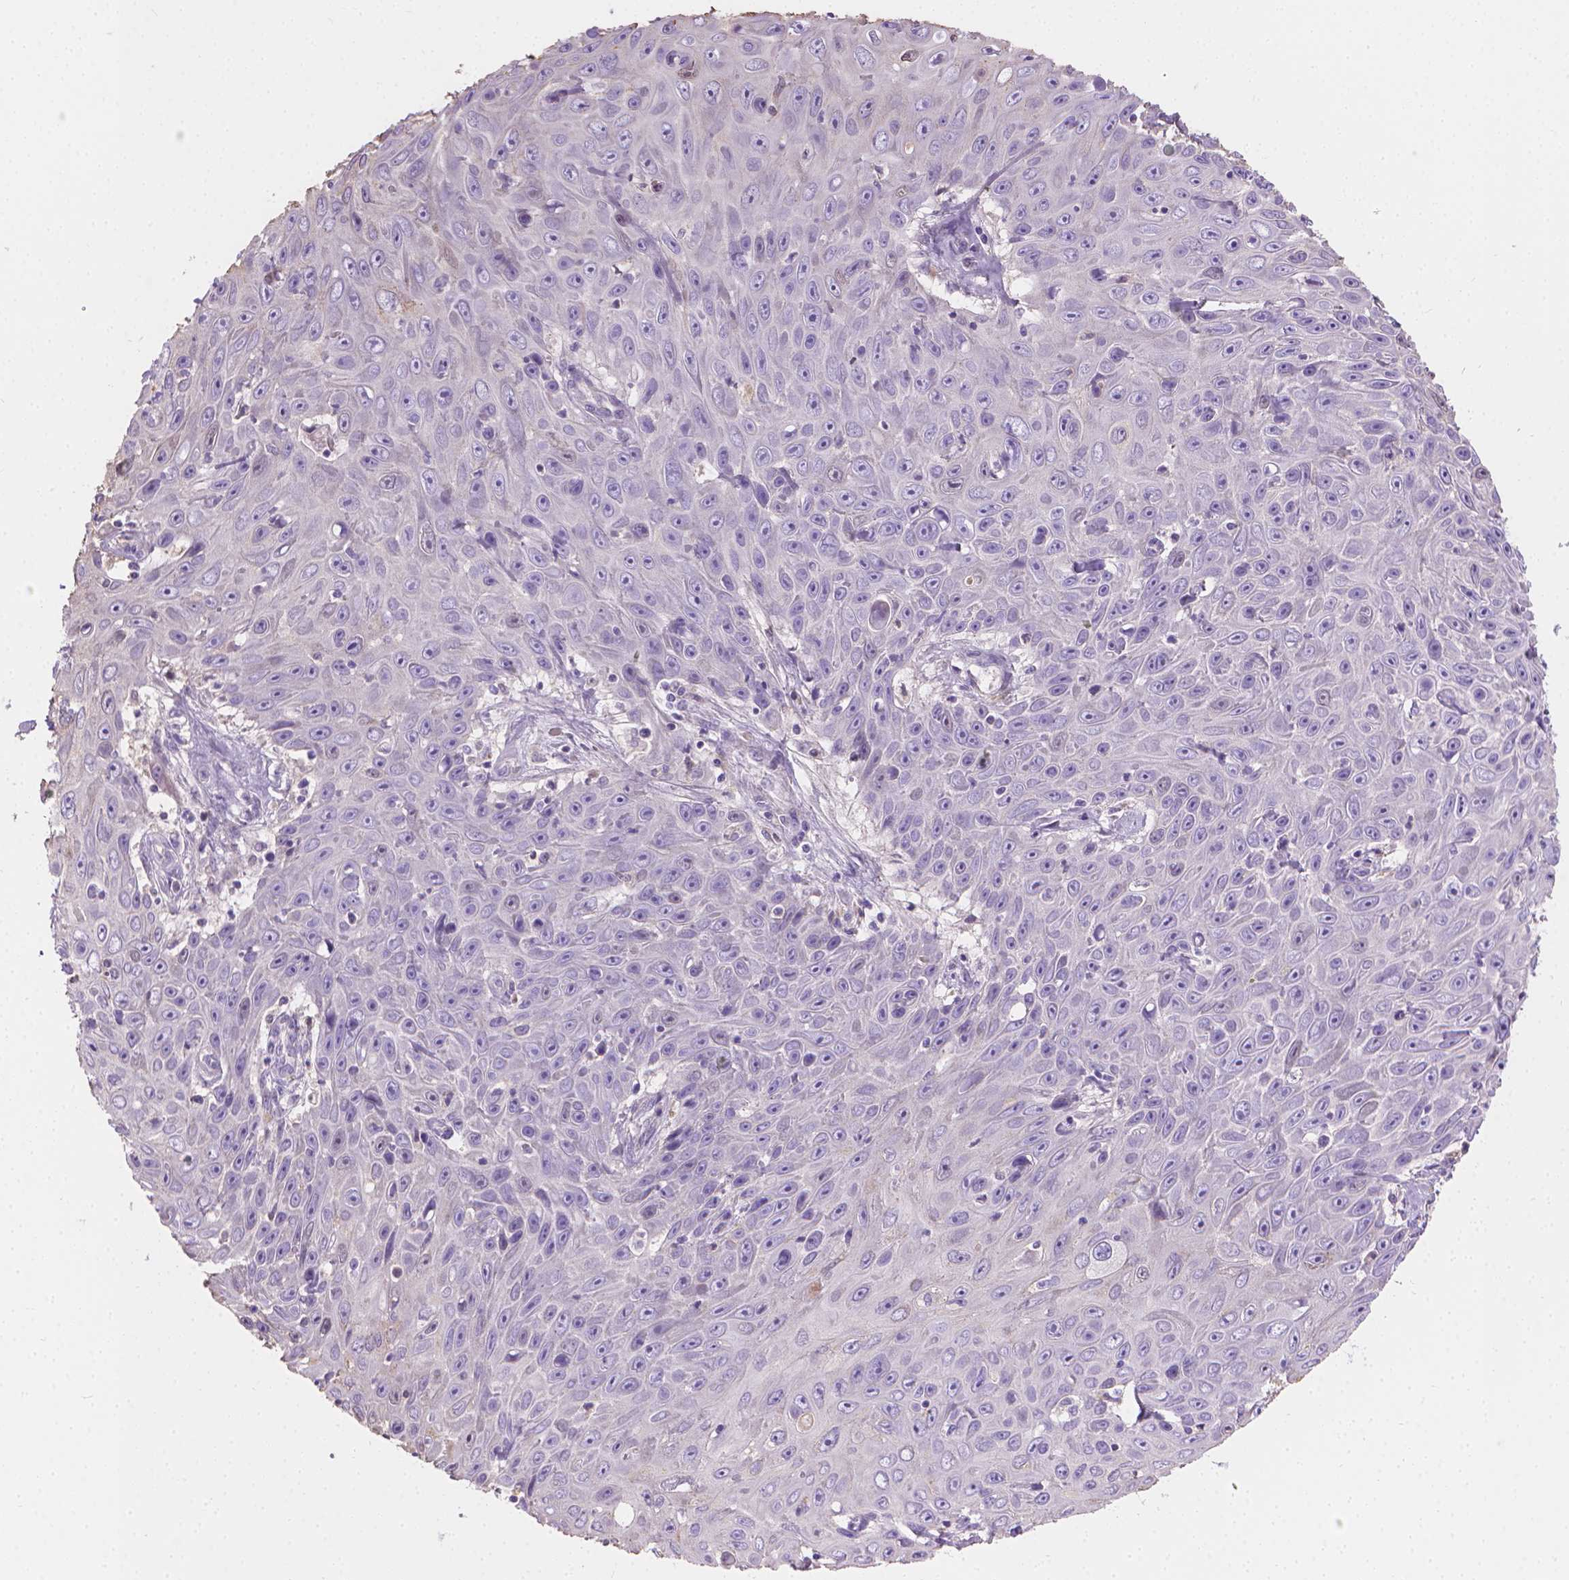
{"staining": {"intensity": "negative", "quantity": "none", "location": "none"}, "tissue": "skin cancer", "cell_type": "Tumor cells", "image_type": "cancer", "snomed": [{"axis": "morphology", "description": "Squamous cell carcinoma, NOS"}, {"axis": "topography", "description": "Skin"}], "caption": "An immunohistochemistry (IHC) micrograph of skin squamous cell carcinoma is shown. There is no staining in tumor cells of skin squamous cell carcinoma. (DAB (3,3'-diaminobenzidine) IHC visualized using brightfield microscopy, high magnification).", "gene": "CABCOCO1", "patient": {"sex": "male", "age": 82}}